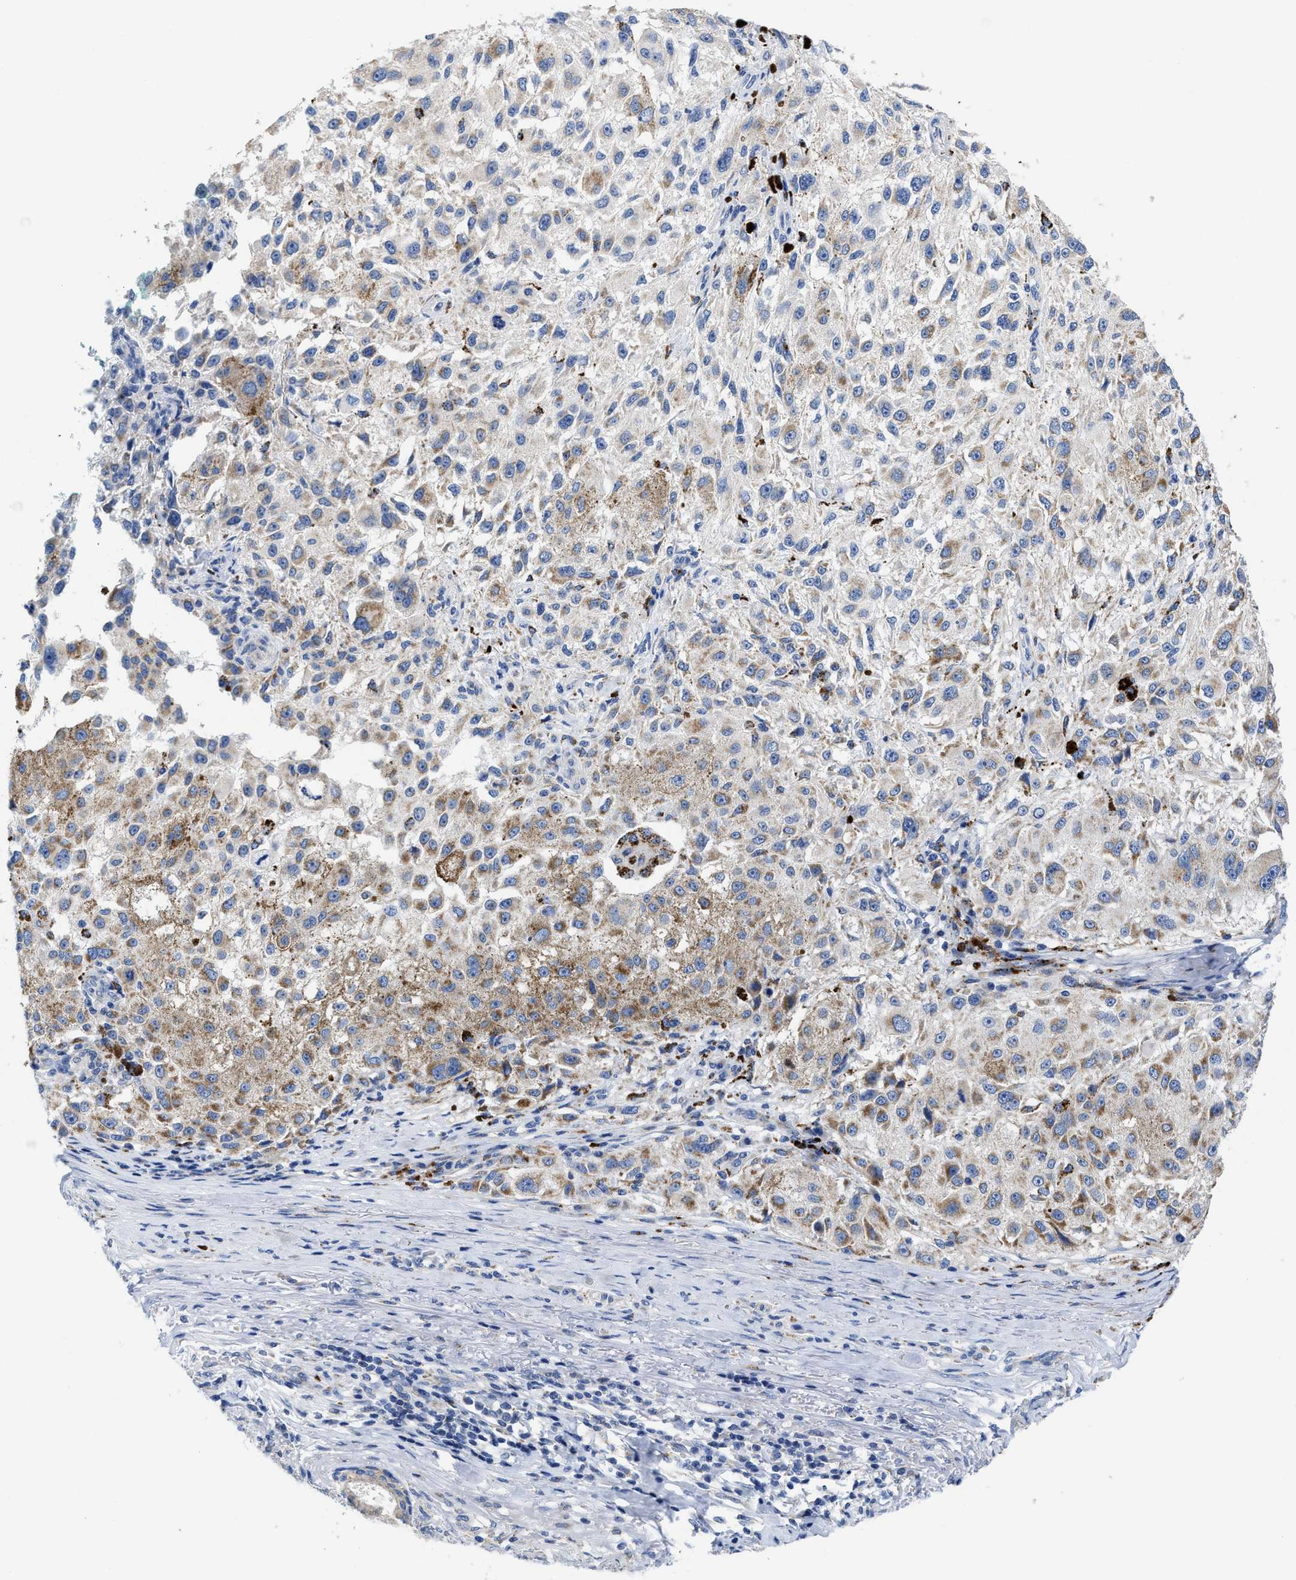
{"staining": {"intensity": "weak", "quantity": "25%-75%", "location": "cytoplasmic/membranous"}, "tissue": "melanoma", "cell_type": "Tumor cells", "image_type": "cancer", "snomed": [{"axis": "morphology", "description": "Necrosis, NOS"}, {"axis": "morphology", "description": "Malignant melanoma, NOS"}, {"axis": "topography", "description": "Skin"}], "caption": "Protein expression analysis of malignant melanoma shows weak cytoplasmic/membranous positivity in approximately 25%-75% of tumor cells.", "gene": "TBRG4", "patient": {"sex": "female", "age": 87}}